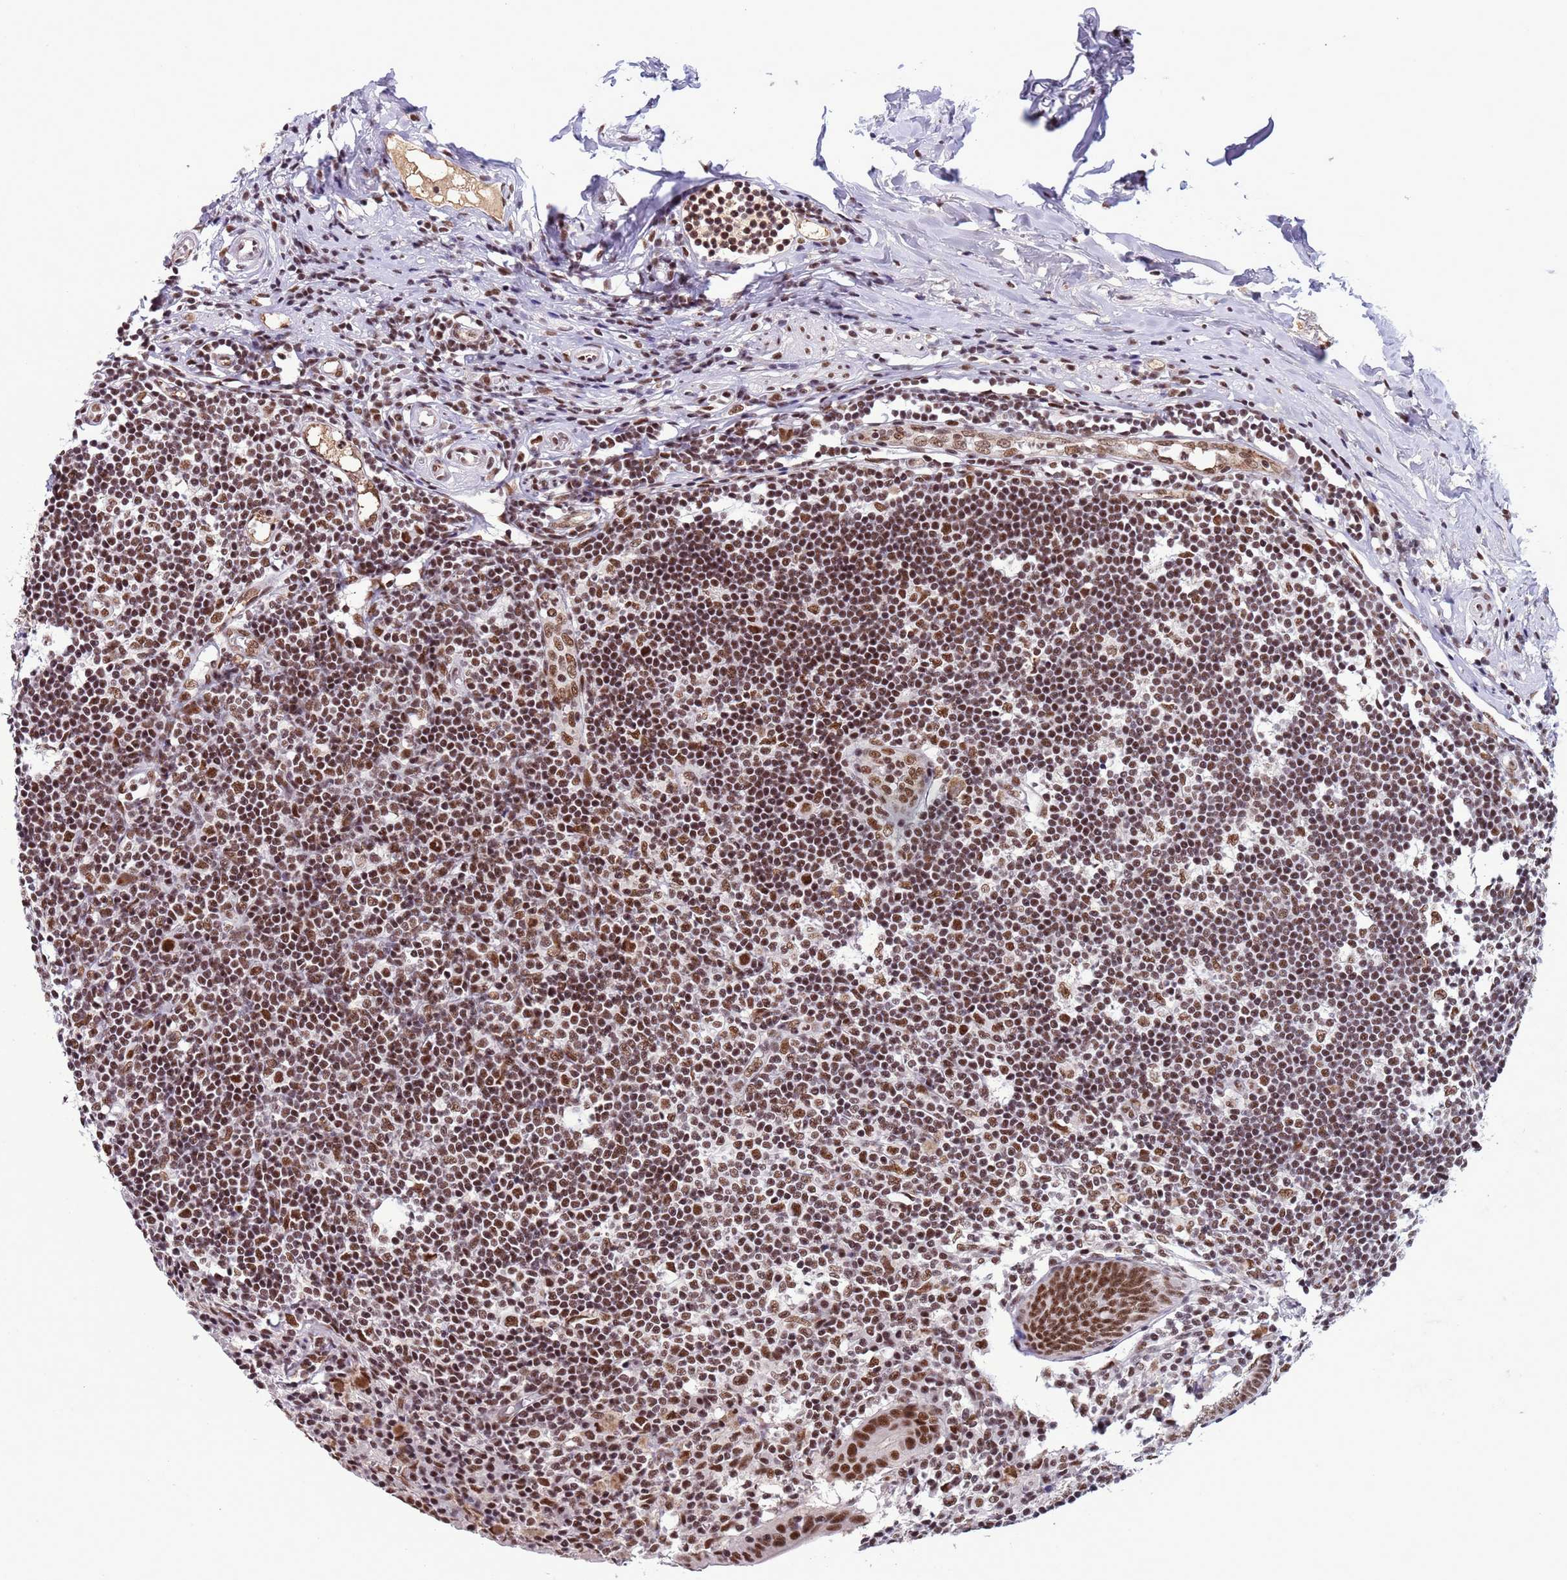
{"staining": {"intensity": "strong", "quantity": ">75%", "location": "nuclear"}, "tissue": "appendix", "cell_type": "Glandular cells", "image_type": "normal", "snomed": [{"axis": "morphology", "description": "Normal tissue, NOS"}, {"axis": "topography", "description": "Appendix"}], "caption": "This image shows unremarkable appendix stained with IHC to label a protein in brown. The nuclear of glandular cells show strong positivity for the protein. Nuclei are counter-stained blue.", "gene": "SRRT", "patient": {"sex": "female", "age": 54}}